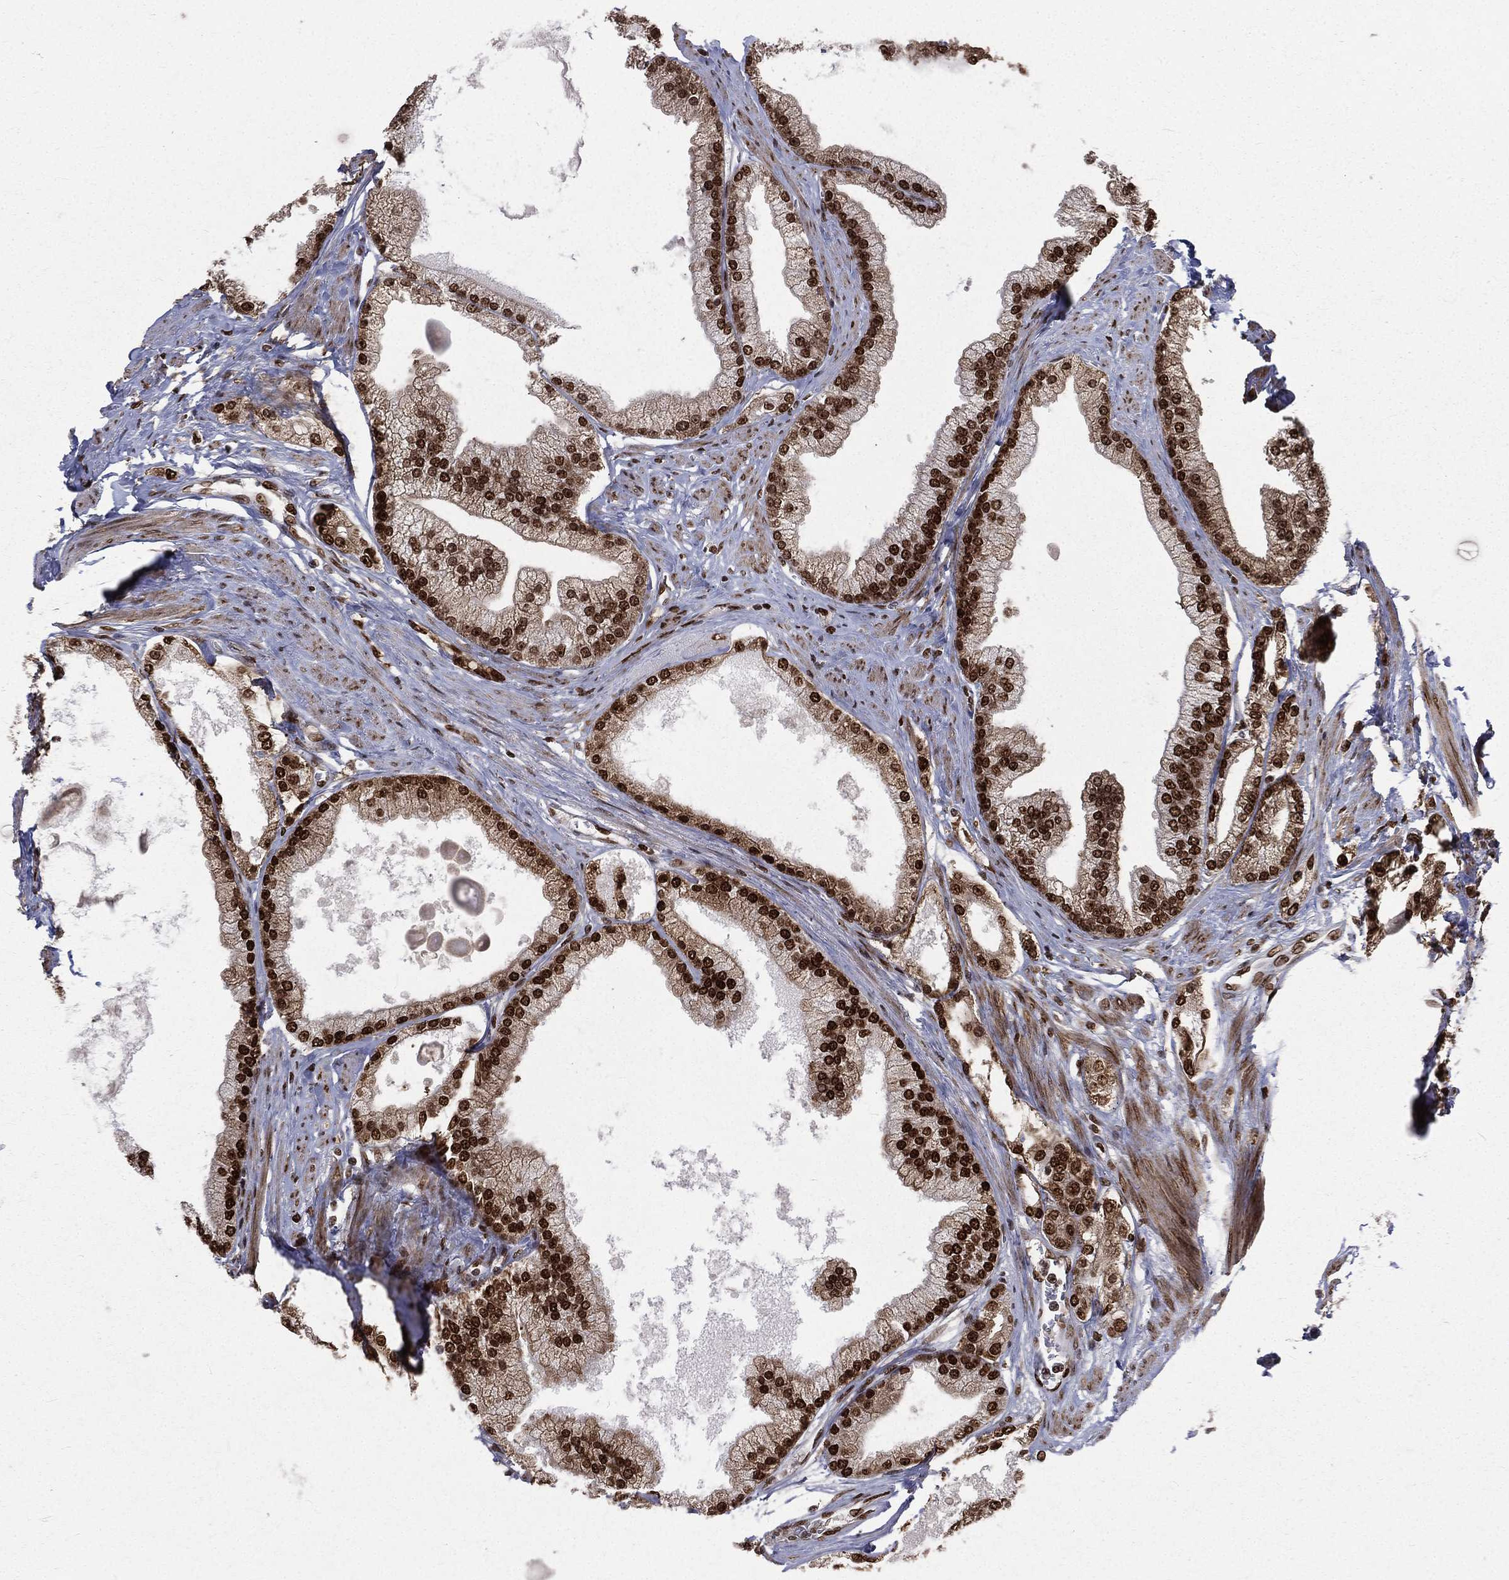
{"staining": {"intensity": "strong", "quantity": ">75%", "location": "nuclear"}, "tissue": "prostate cancer", "cell_type": "Tumor cells", "image_type": "cancer", "snomed": [{"axis": "morphology", "description": "Adenocarcinoma, NOS"}, {"axis": "topography", "description": "Prostate and seminal vesicle, NOS"}, {"axis": "topography", "description": "Prostate"}], "caption": "An image of prostate cancer (adenocarcinoma) stained for a protein displays strong nuclear brown staining in tumor cells. (DAB IHC, brown staining for protein, blue staining for nuclei).", "gene": "POLB", "patient": {"sex": "male", "age": 67}}